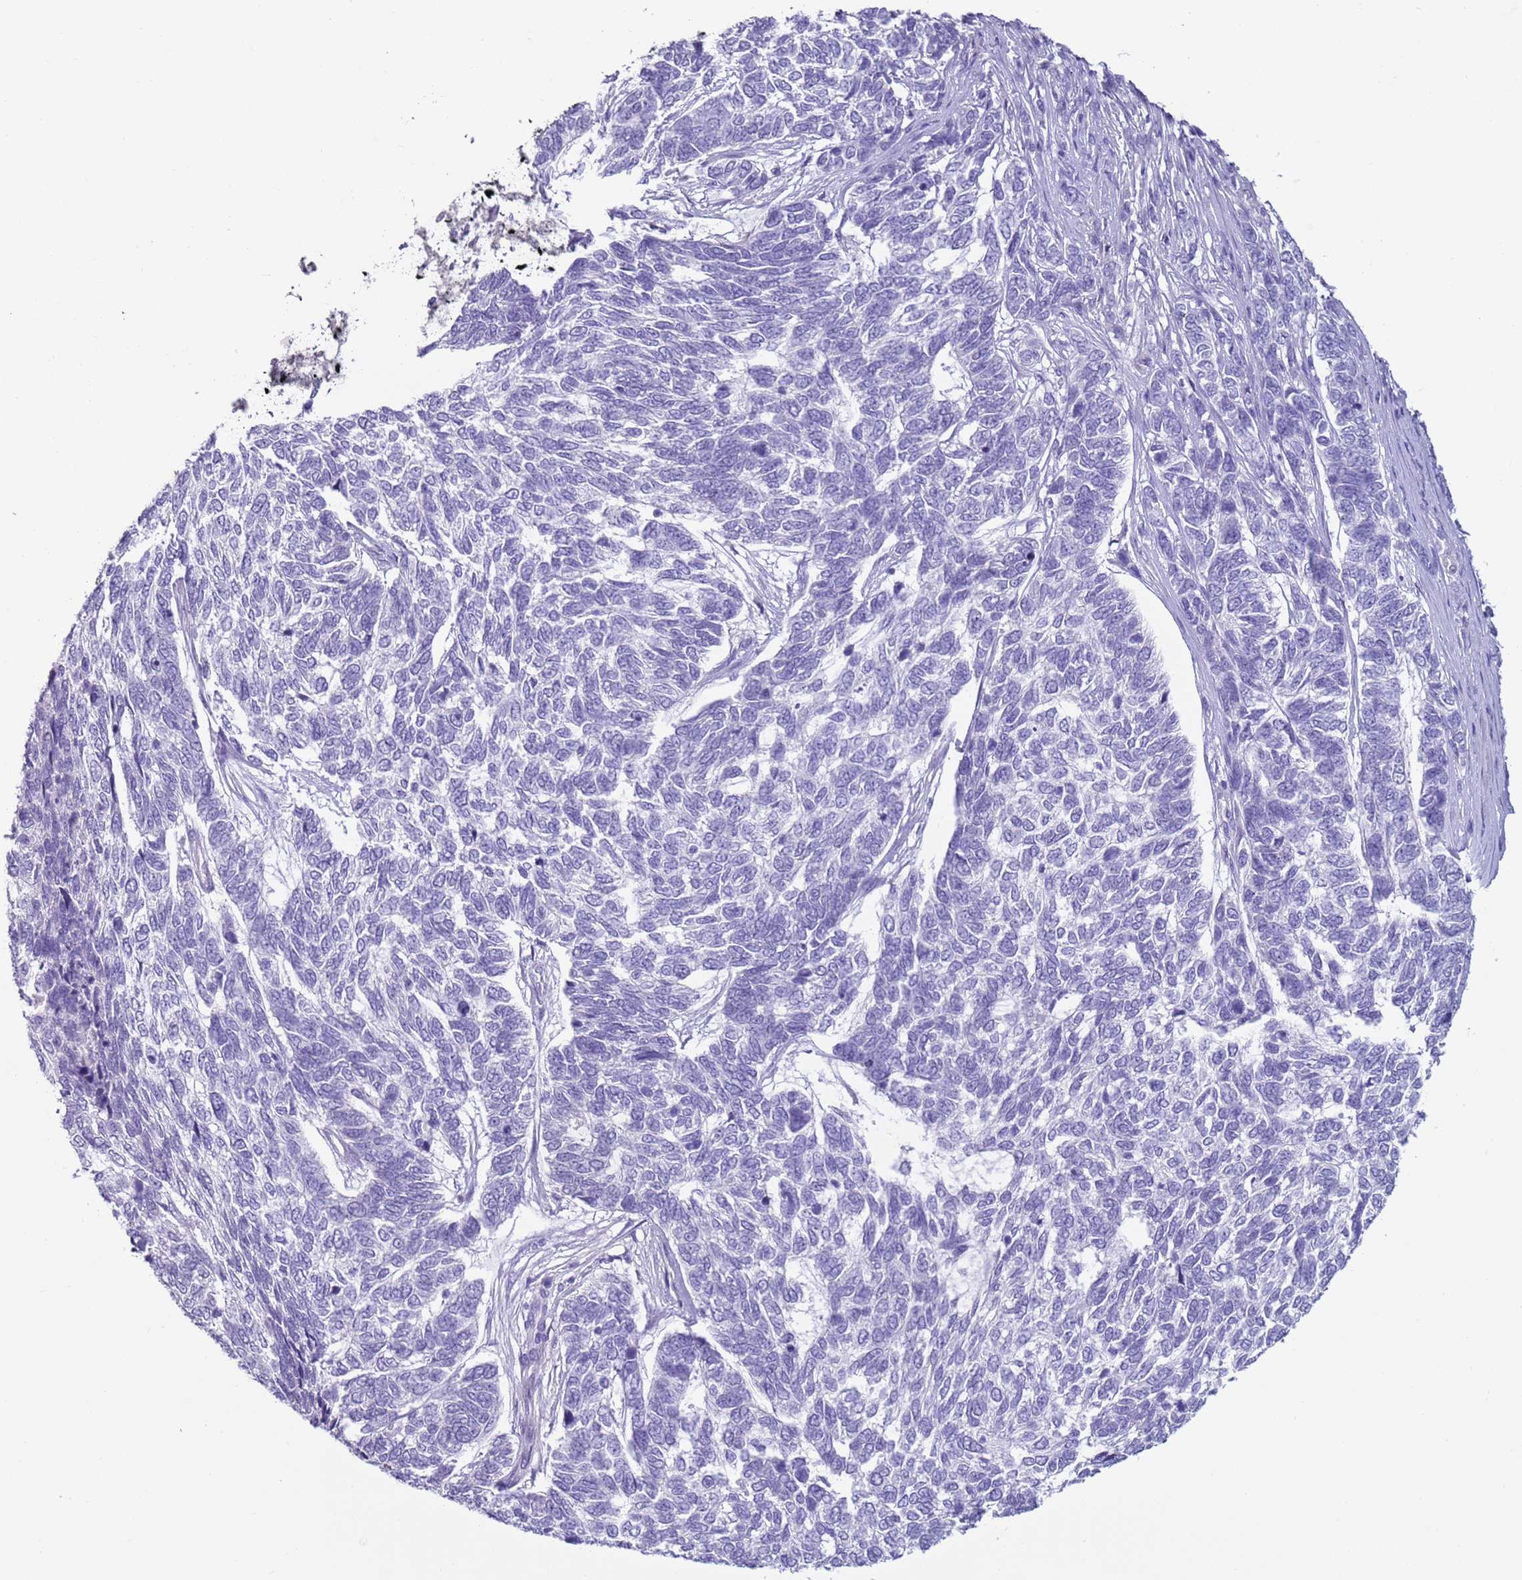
{"staining": {"intensity": "negative", "quantity": "none", "location": "none"}, "tissue": "skin cancer", "cell_type": "Tumor cells", "image_type": "cancer", "snomed": [{"axis": "morphology", "description": "Basal cell carcinoma"}, {"axis": "topography", "description": "Skin"}], "caption": "Skin cancer stained for a protein using IHC exhibits no expression tumor cells.", "gene": "NPAP1", "patient": {"sex": "female", "age": 65}}